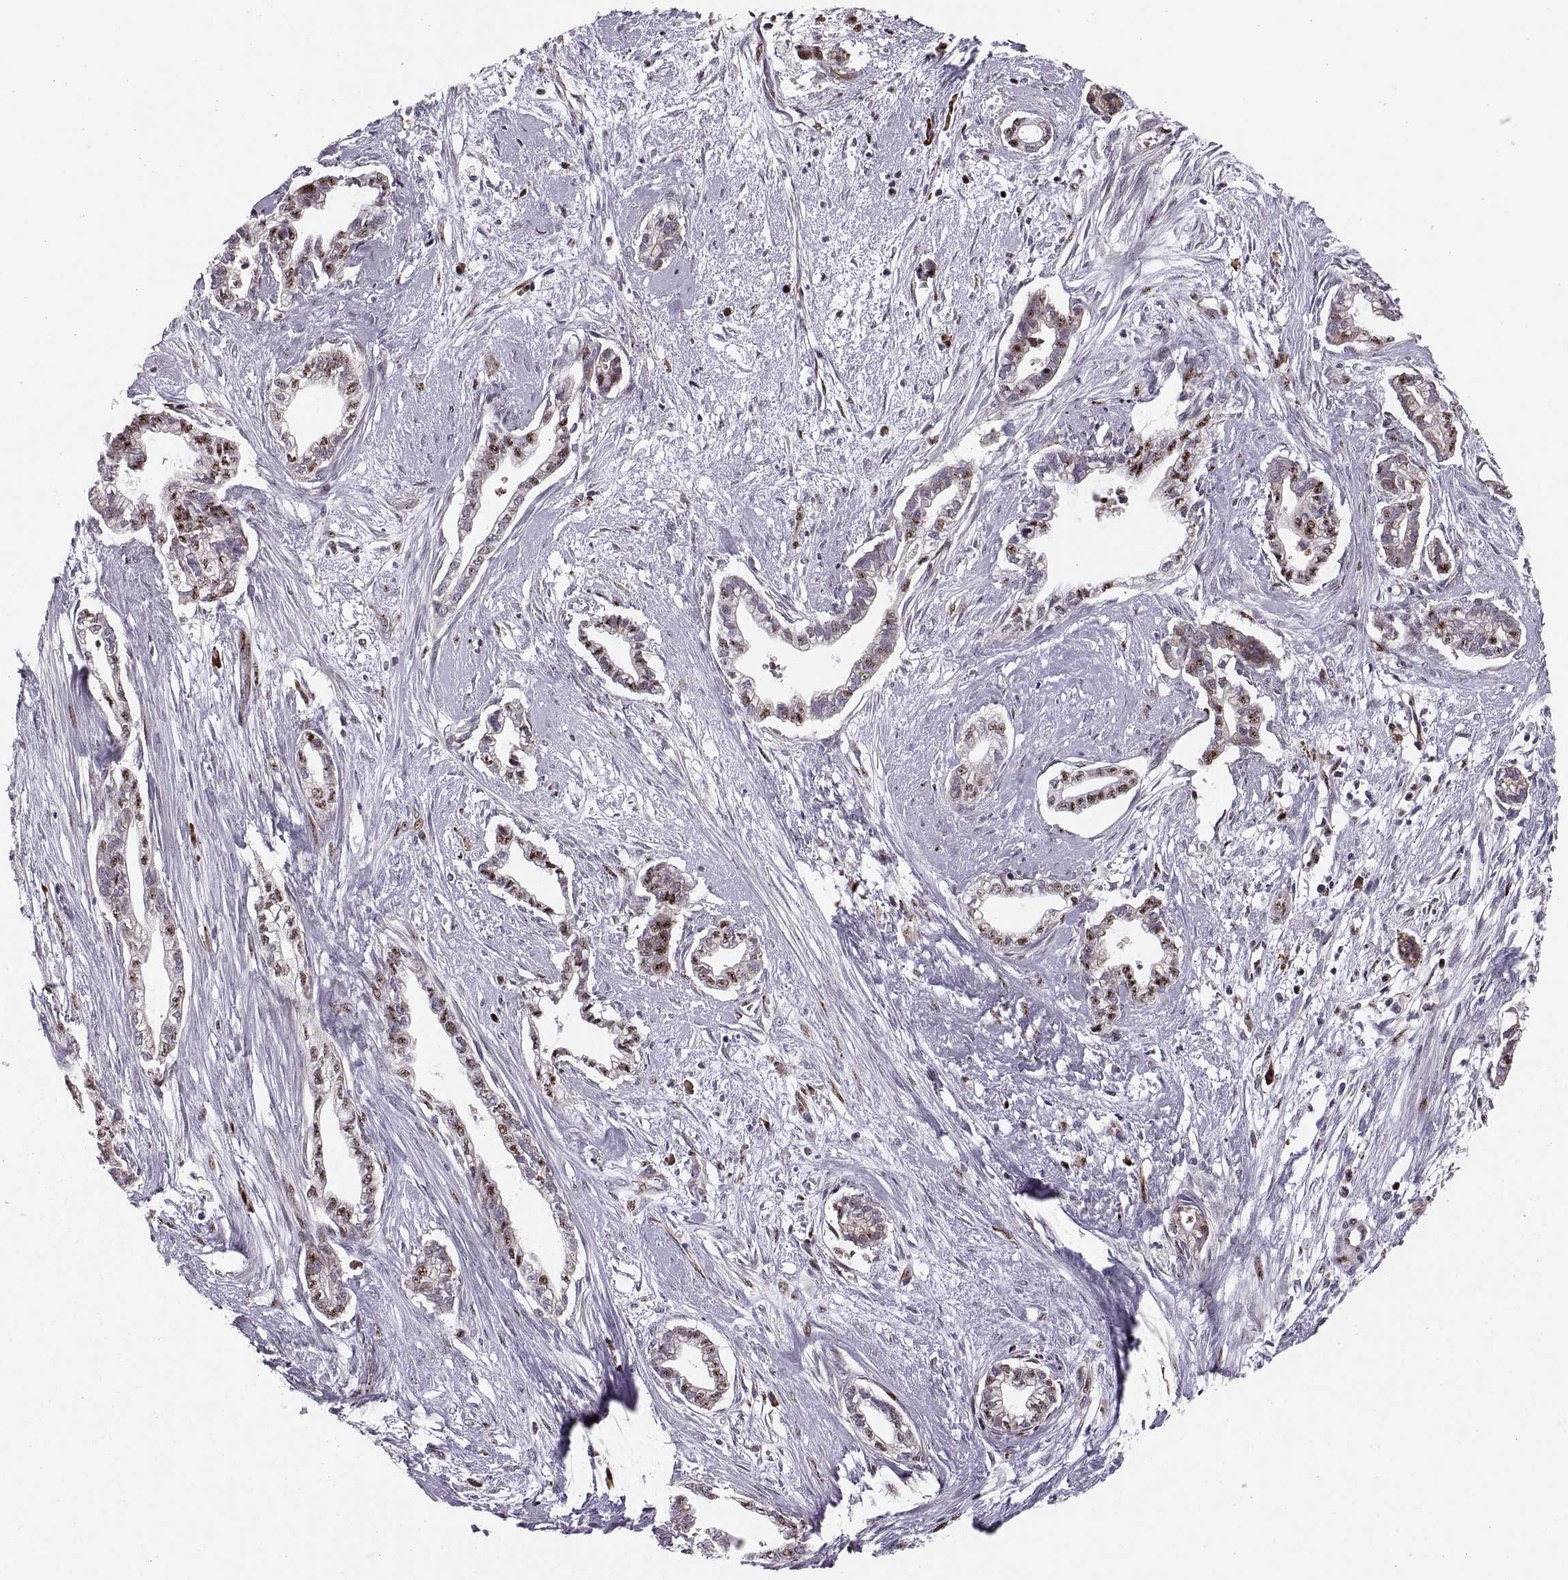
{"staining": {"intensity": "strong", "quantity": "<25%", "location": "nuclear"}, "tissue": "cervical cancer", "cell_type": "Tumor cells", "image_type": "cancer", "snomed": [{"axis": "morphology", "description": "Adenocarcinoma, NOS"}, {"axis": "topography", "description": "Cervix"}], "caption": "Immunohistochemical staining of cervical adenocarcinoma displays strong nuclear protein staining in approximately <25% of tumor cells. The protein of interest is stained brown, and the nuclei are stained in blue (DAB IHC with brightfield microscopy, high magnification).", "gene": "ZCCHC17", "patient": {"sex": "female", "age": 62}}